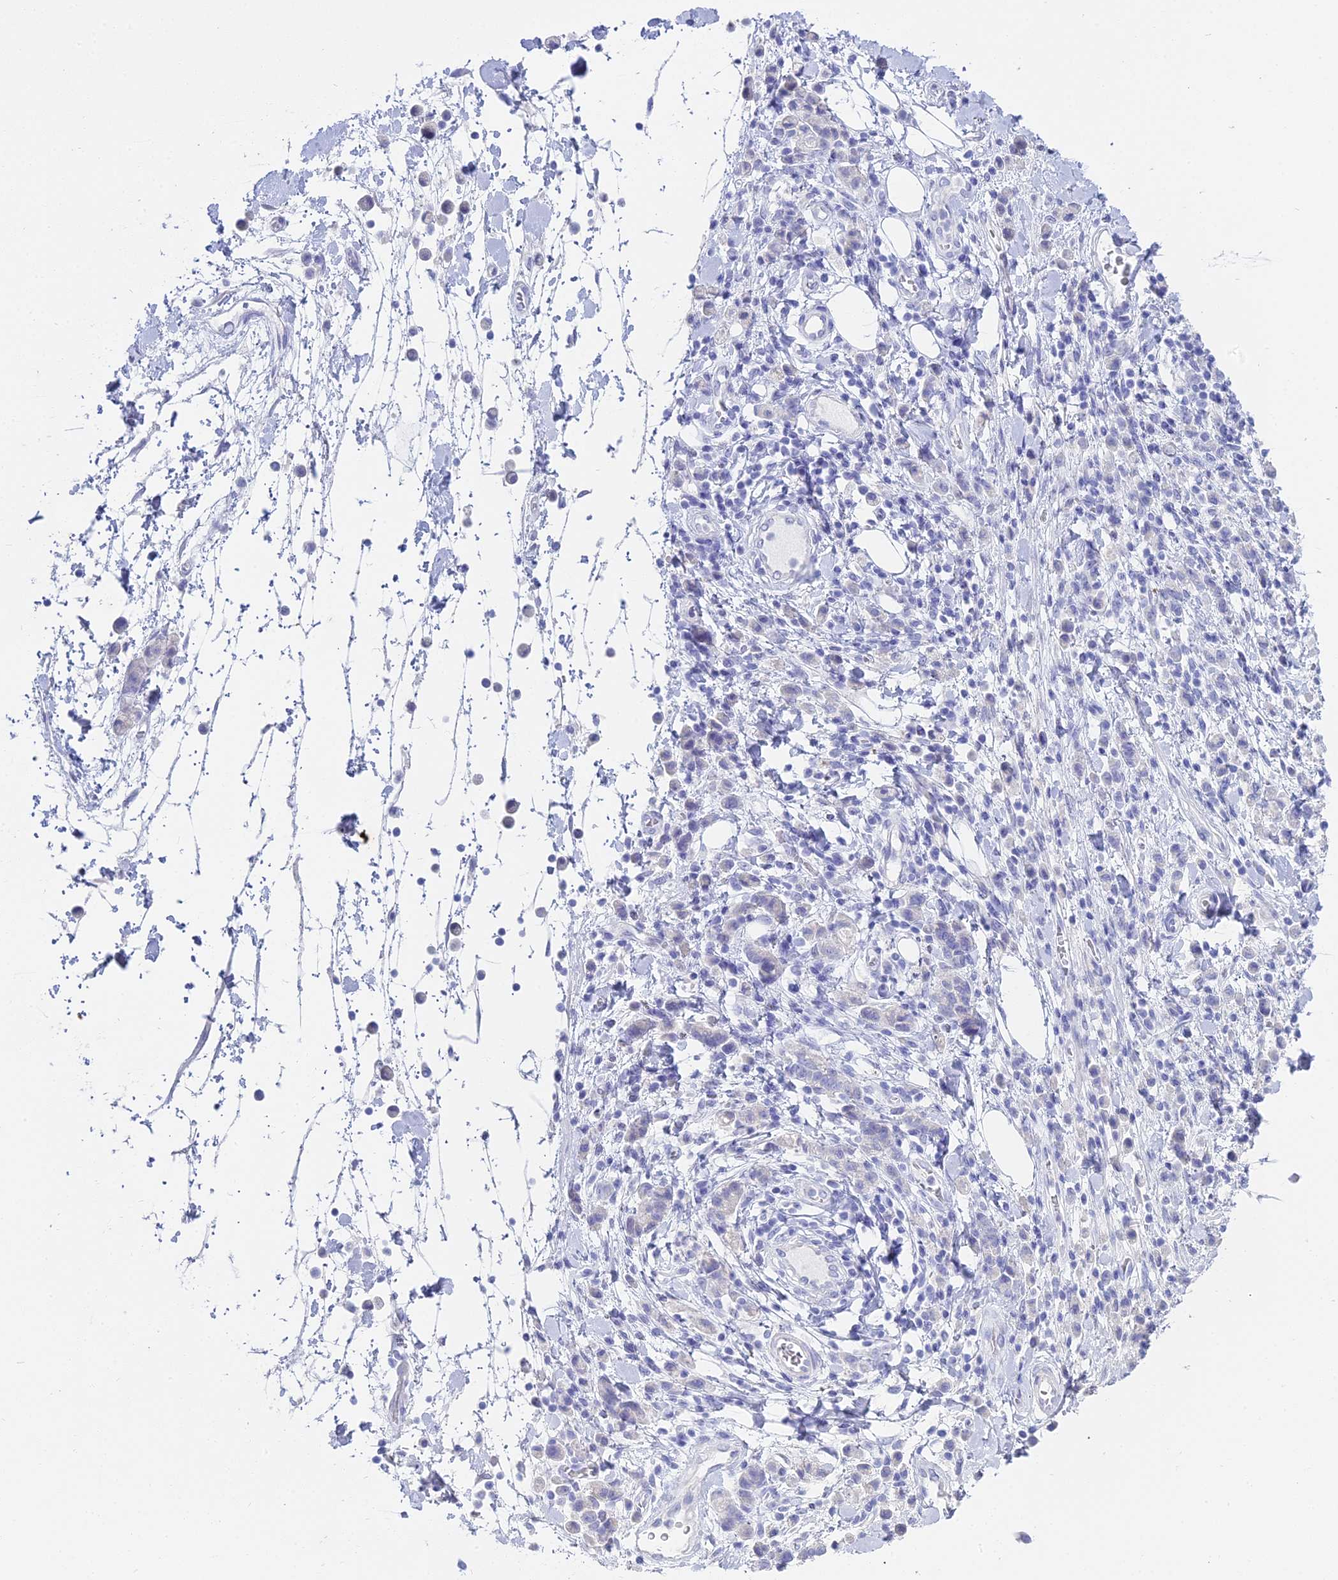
{"staining": {"intensity": "negative", "quantity": "none", "location": "none"}, "tissue": "stomach cancer", "cell_type": "Tumor cells", "image_type": "cancer", "snomed": [{"axis": "morphology", "description": "Adenocarcinoma, NOS"}, {"axis": "topography", "description": "Stomach"}], "caption": "Tumor cells show no significant staining in stomach cancer (adenocarcinoma).", "gene": "S100A7", "patient": {"sex": "male", "age": 77}}